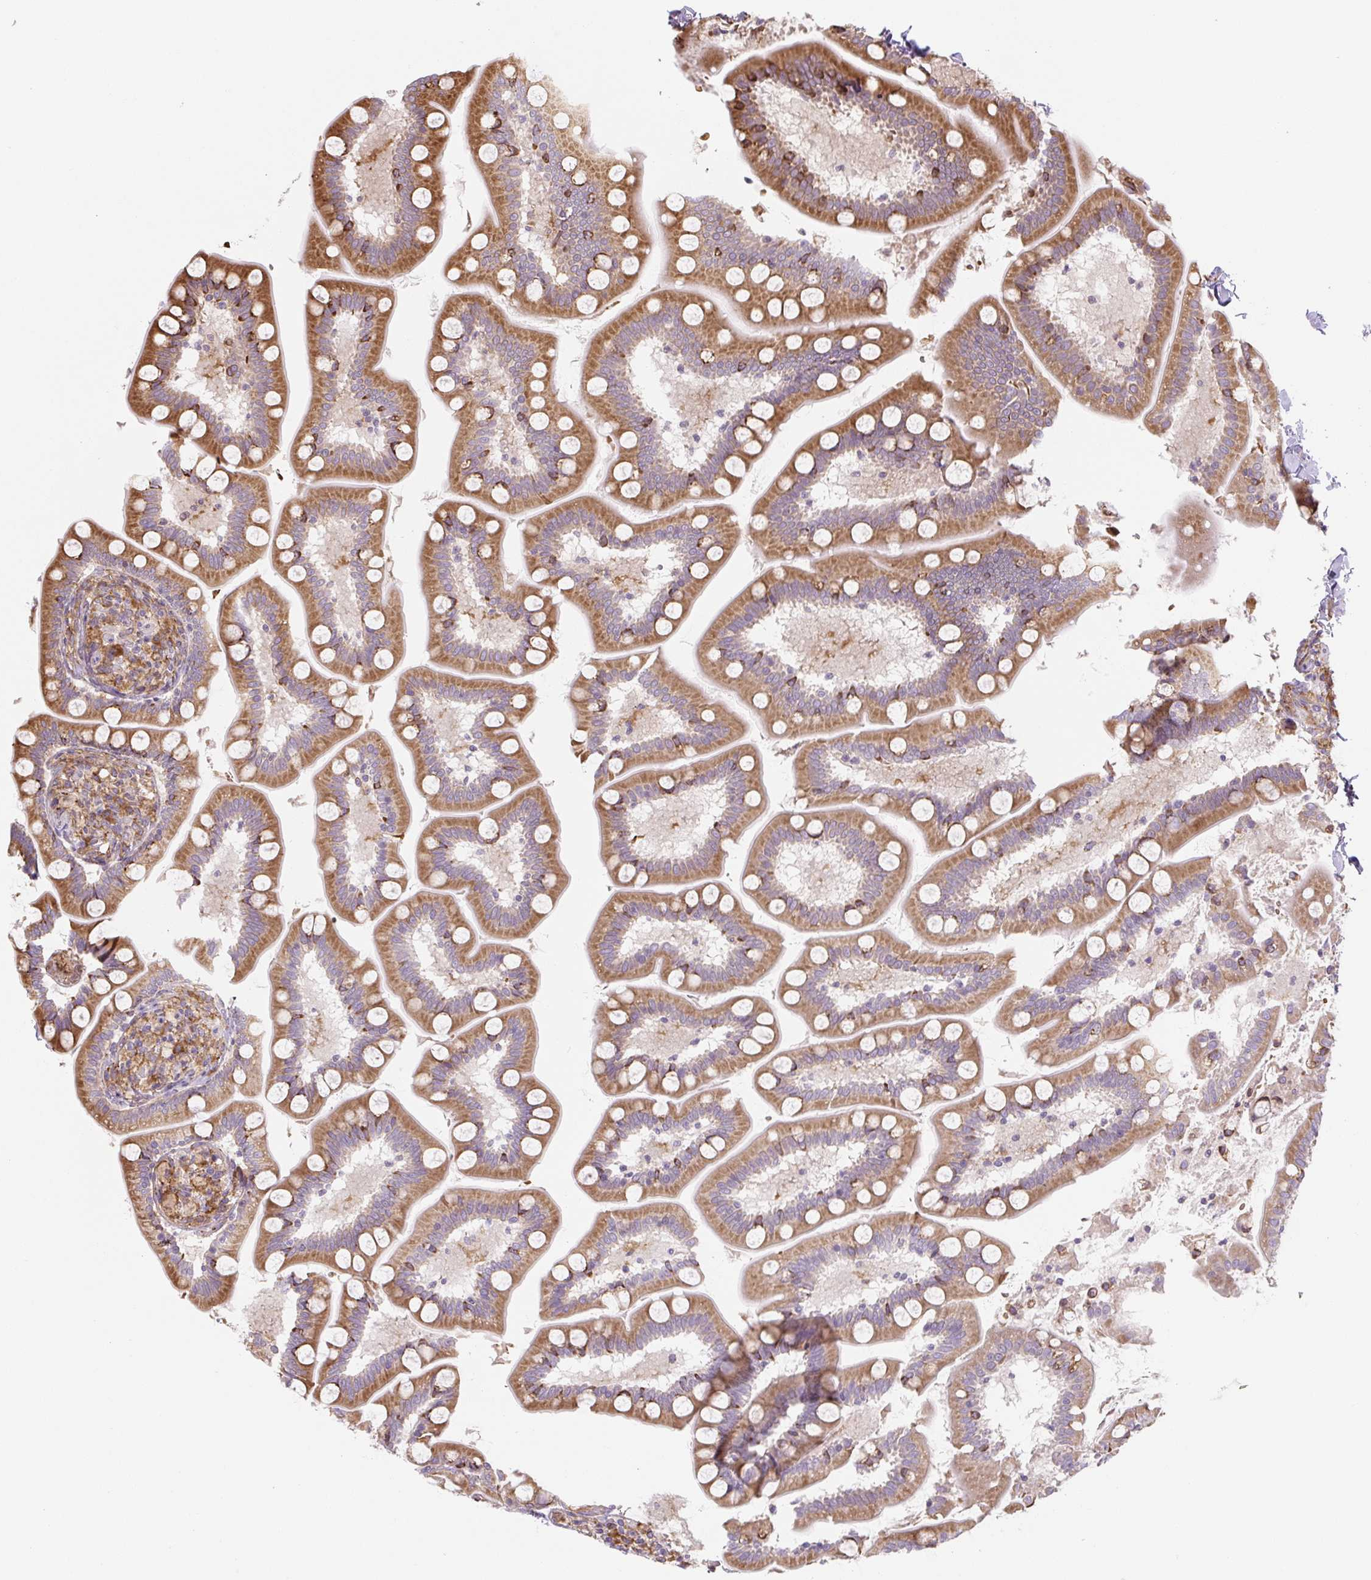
{"staining": {"intensity": "moderate", "quantity": ">75%", "location": "cytoplasmic/membranous"}, "tissue": "small intestine", "cell_type": "Glandular cells", "image_type": "normal", "snomed": [{"axis": "morphology", "description": "Normal tissue, NOS"}, {"axis": "topography", "description": "Small intestine"}], "caption": "Small intestine stained with a brown dye reveals moderate cytoplasmic/membranous positive expression in about >75% of glandular cells.", "gene": "RASA1", "patient": {"sex": "female", "age": 64}}